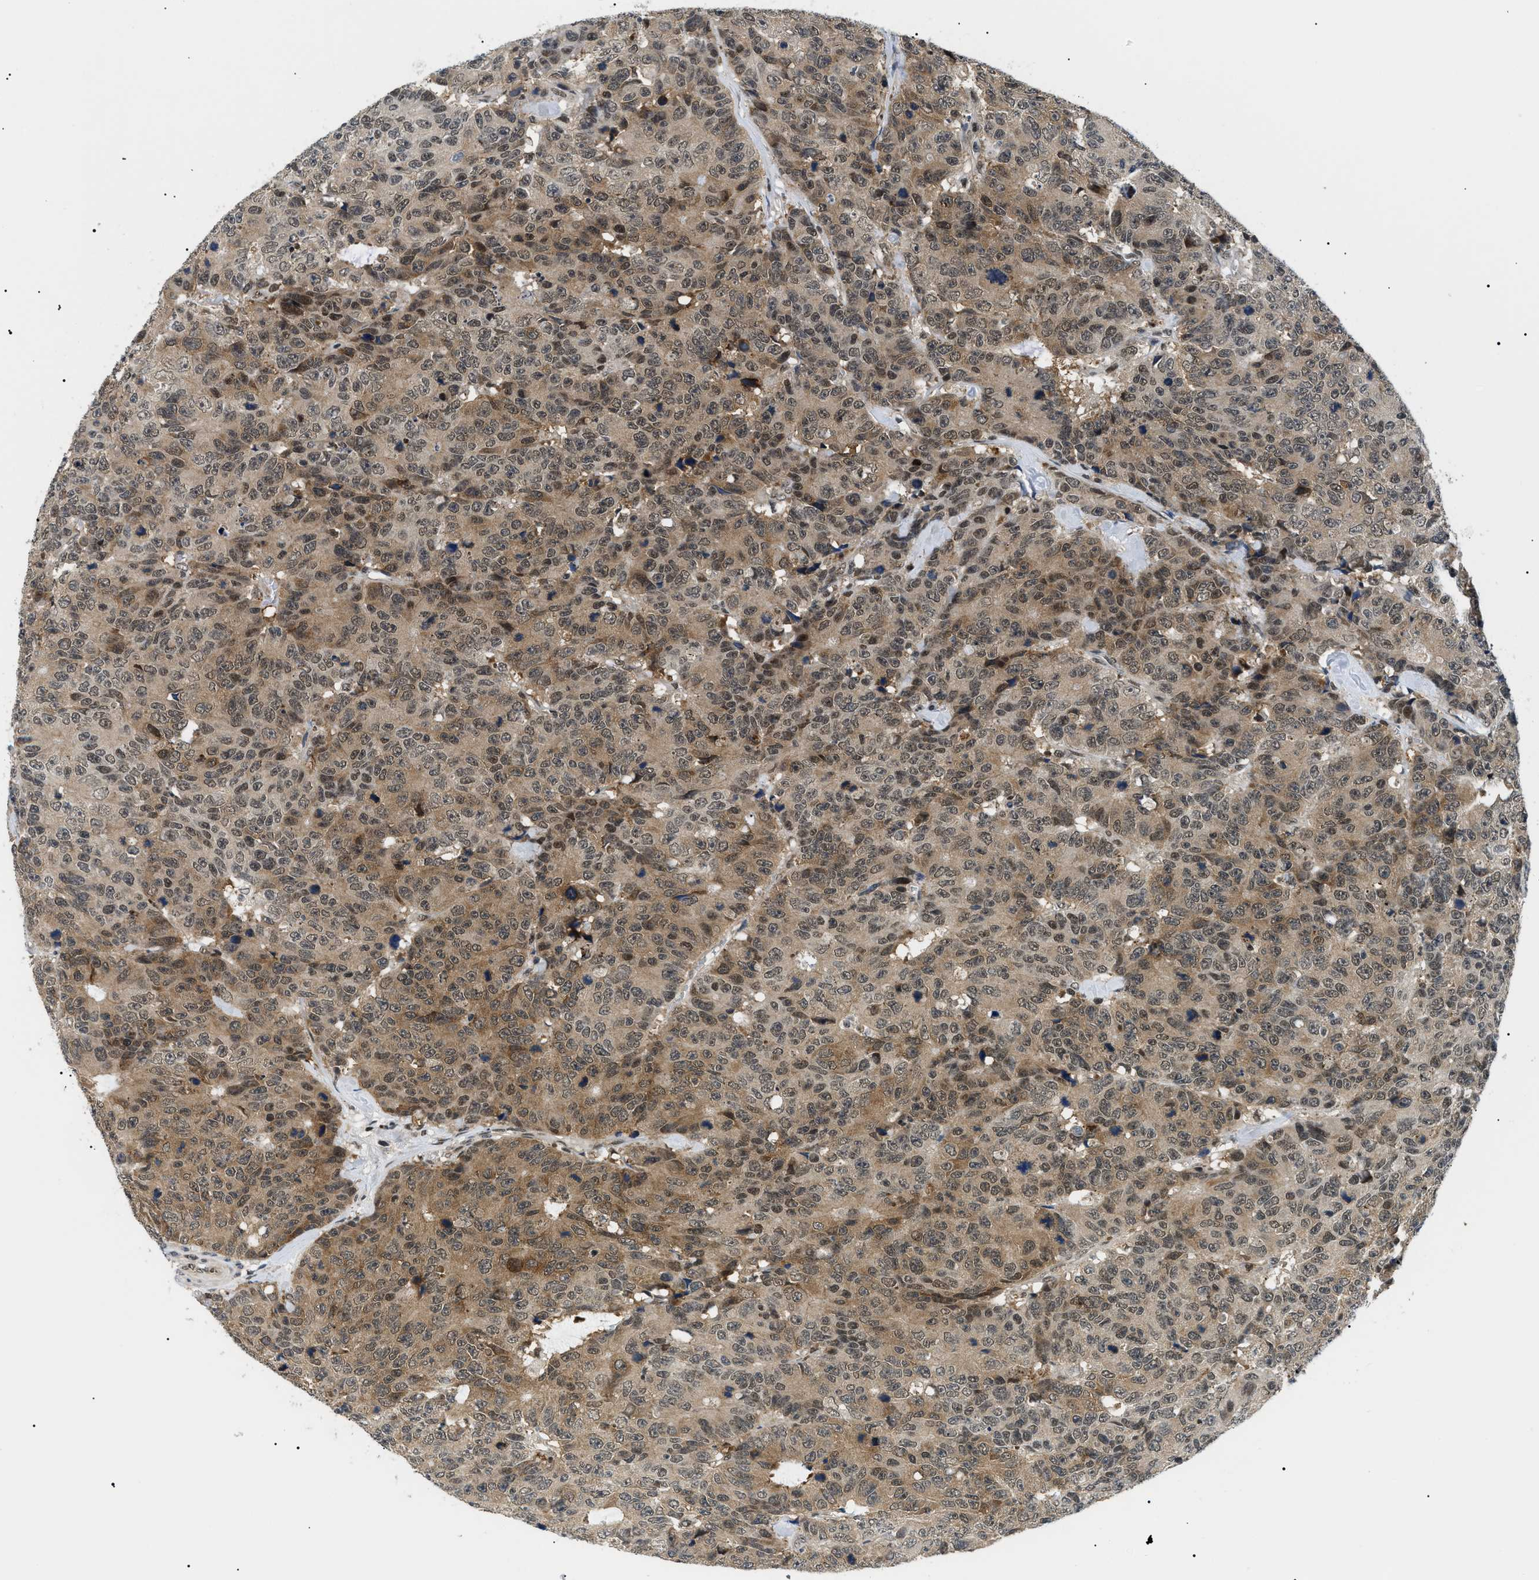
{"staining": {"intensity": "moderate", "quantity": ">75%", "location": "cytoplasmic/membranous,nuclear"}, "tissue": "colorectal cancer", "cell_type": "Tumor cells", "image_type": "cancer", "snomed": [{"axis": "morphology", "description": "Adenocarcinoma, NOS"}, {"axis": "topography", "description": "Colon"}], "caption": "Colorectal adenocarcinoma stained with DAB immunohistochemistry (IHC) exhibits medium levels of moderate cytoplasmic/membranous and nuclear expression in approximately >75% of tumor cells. (IHC, brightfield microscopy, high magnification).", "gene": "RBM15", "patient": {"sex": "female", "age": 86}}